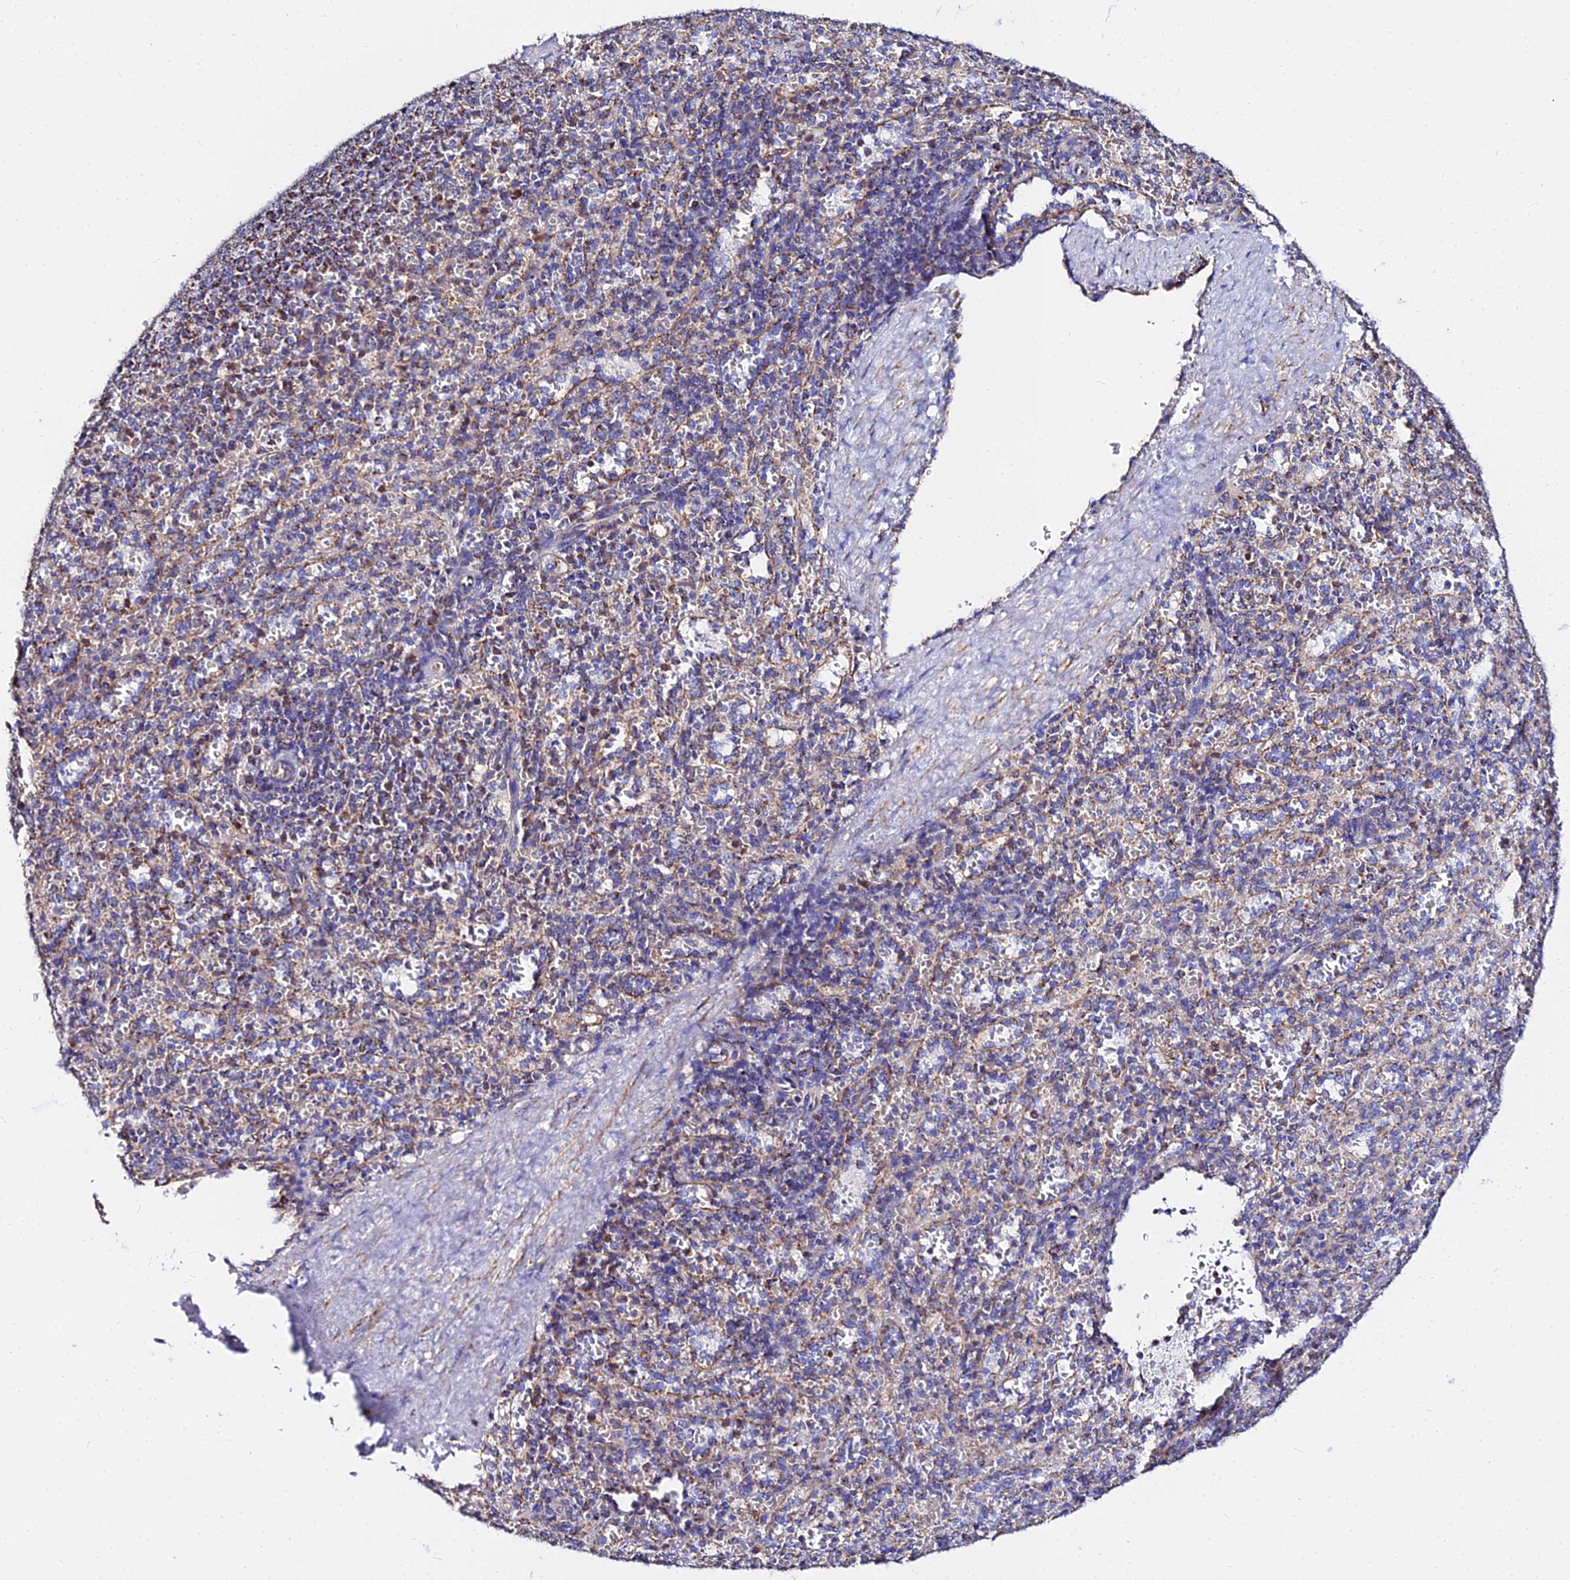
{"staining": {"intensity": "moderate", "quantity": "25%-75%", "location": "cytoplasmic/membranous"}, "tissue": "spleen", "cell_type": "Cells in red pulp", "image_type": "normal", "snomed": [{"axis": "morphology", "description": "Normal tissue, NOS"}, {"axis": "topography", "description": "Spleen"}], "caption": "High-power microscopy captured an immunohistochemistry (IHC) histopathology image of normal spleen, revealing moderate cytoplasmic/membranous positivity in approximately 25%-75% of cells in red pulp. Ihc stains the protein in brown and the nuclei are stained blue.", "gene": "ZNF573", "patient": {"sex": "female", "age": 21}}